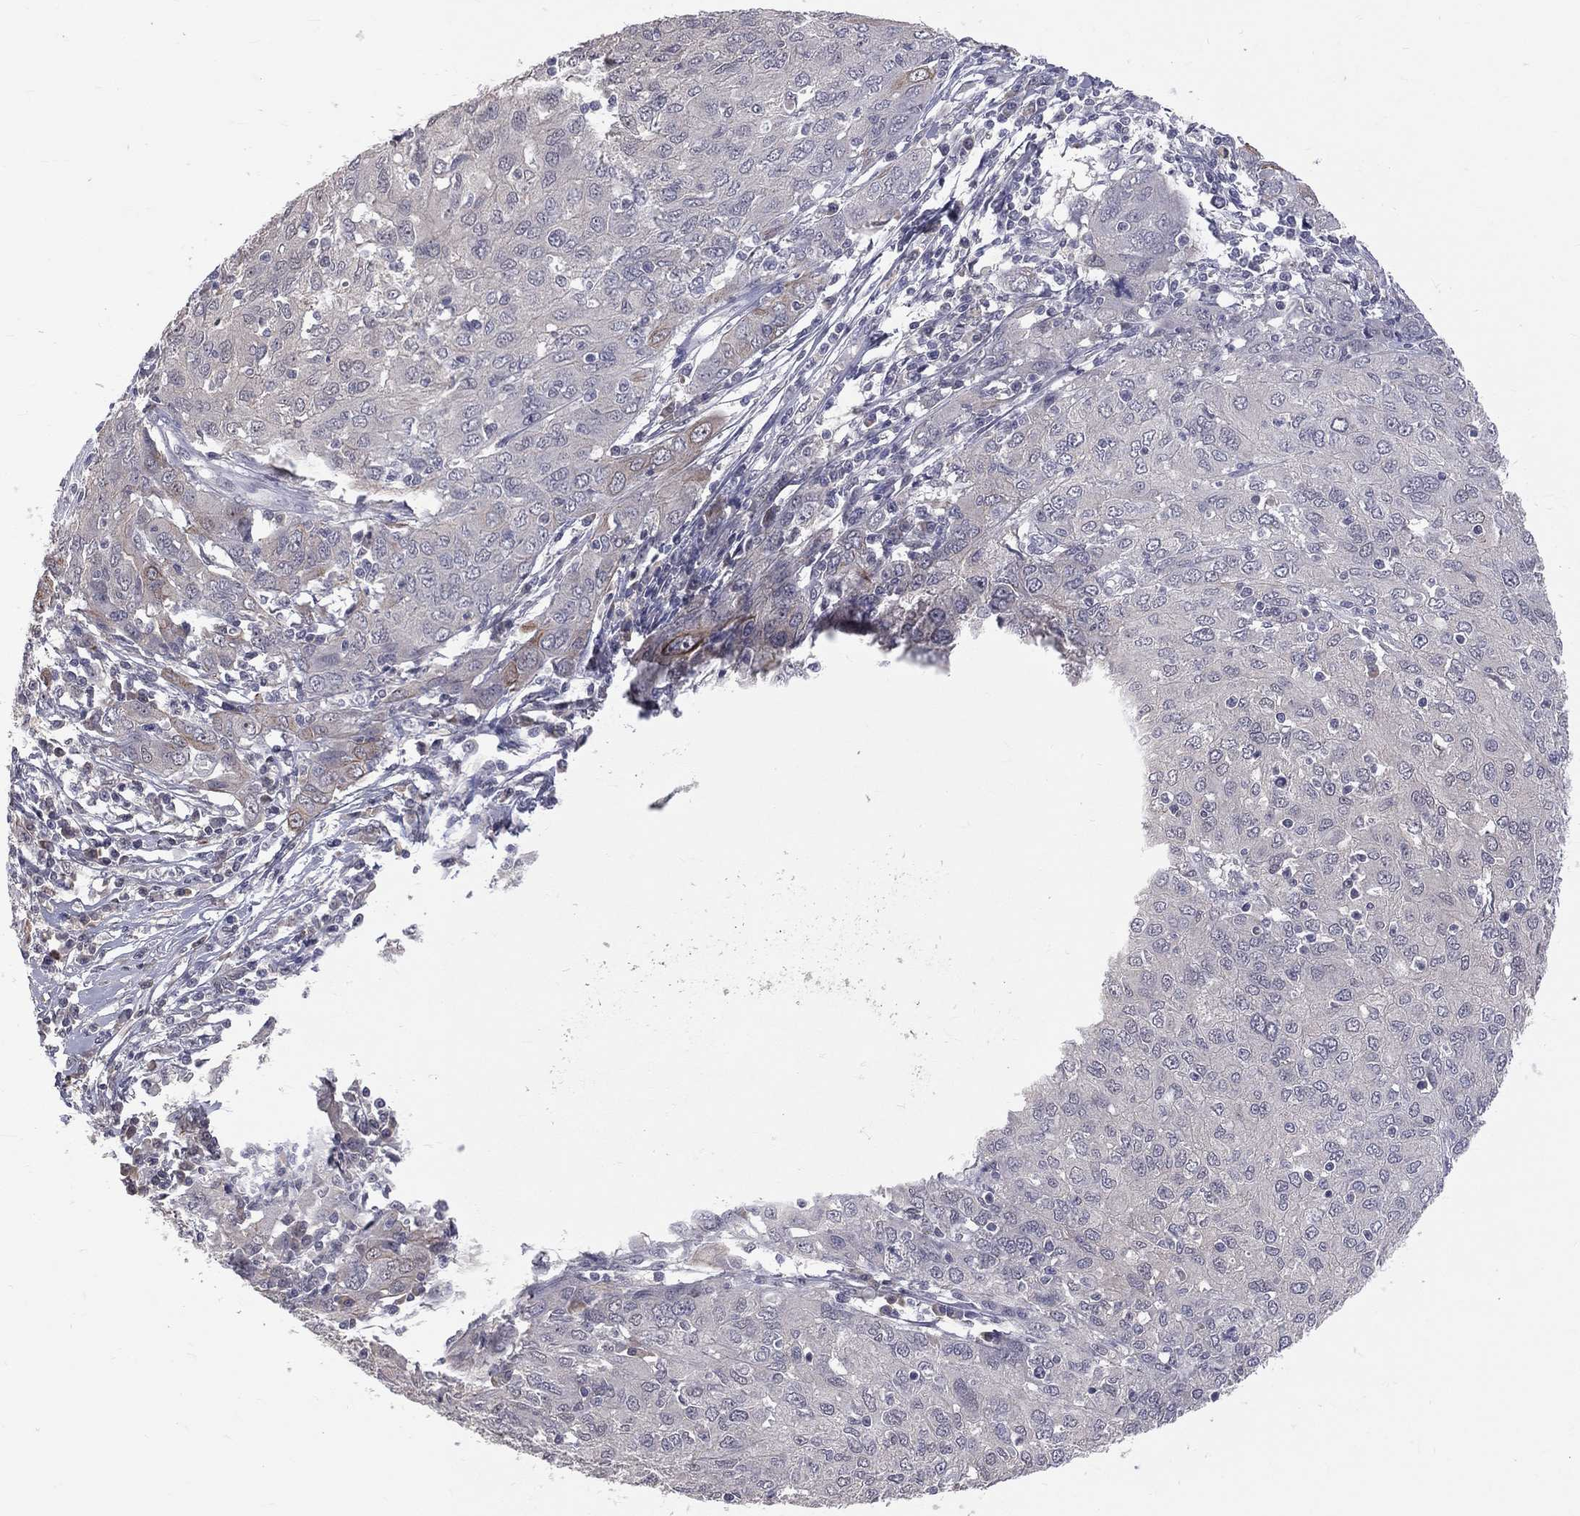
{"staining": {"intensity": "negative", "quantity": "none", "location": "none"}, "tissue": "ovarian cancer", "cell_type": "Tumor cells", "image_type": "cancer", "snomed": [{"axis": "morphology", "description": "Carcinoma, endometroid"}, {"axis": "topography", "description": "Ovary"}], "caption": "An image of human ovarian cancer is negative for staining in tumor cells.", "gene": "DSG4", "patient": {"sex": "female", "age": 50}}